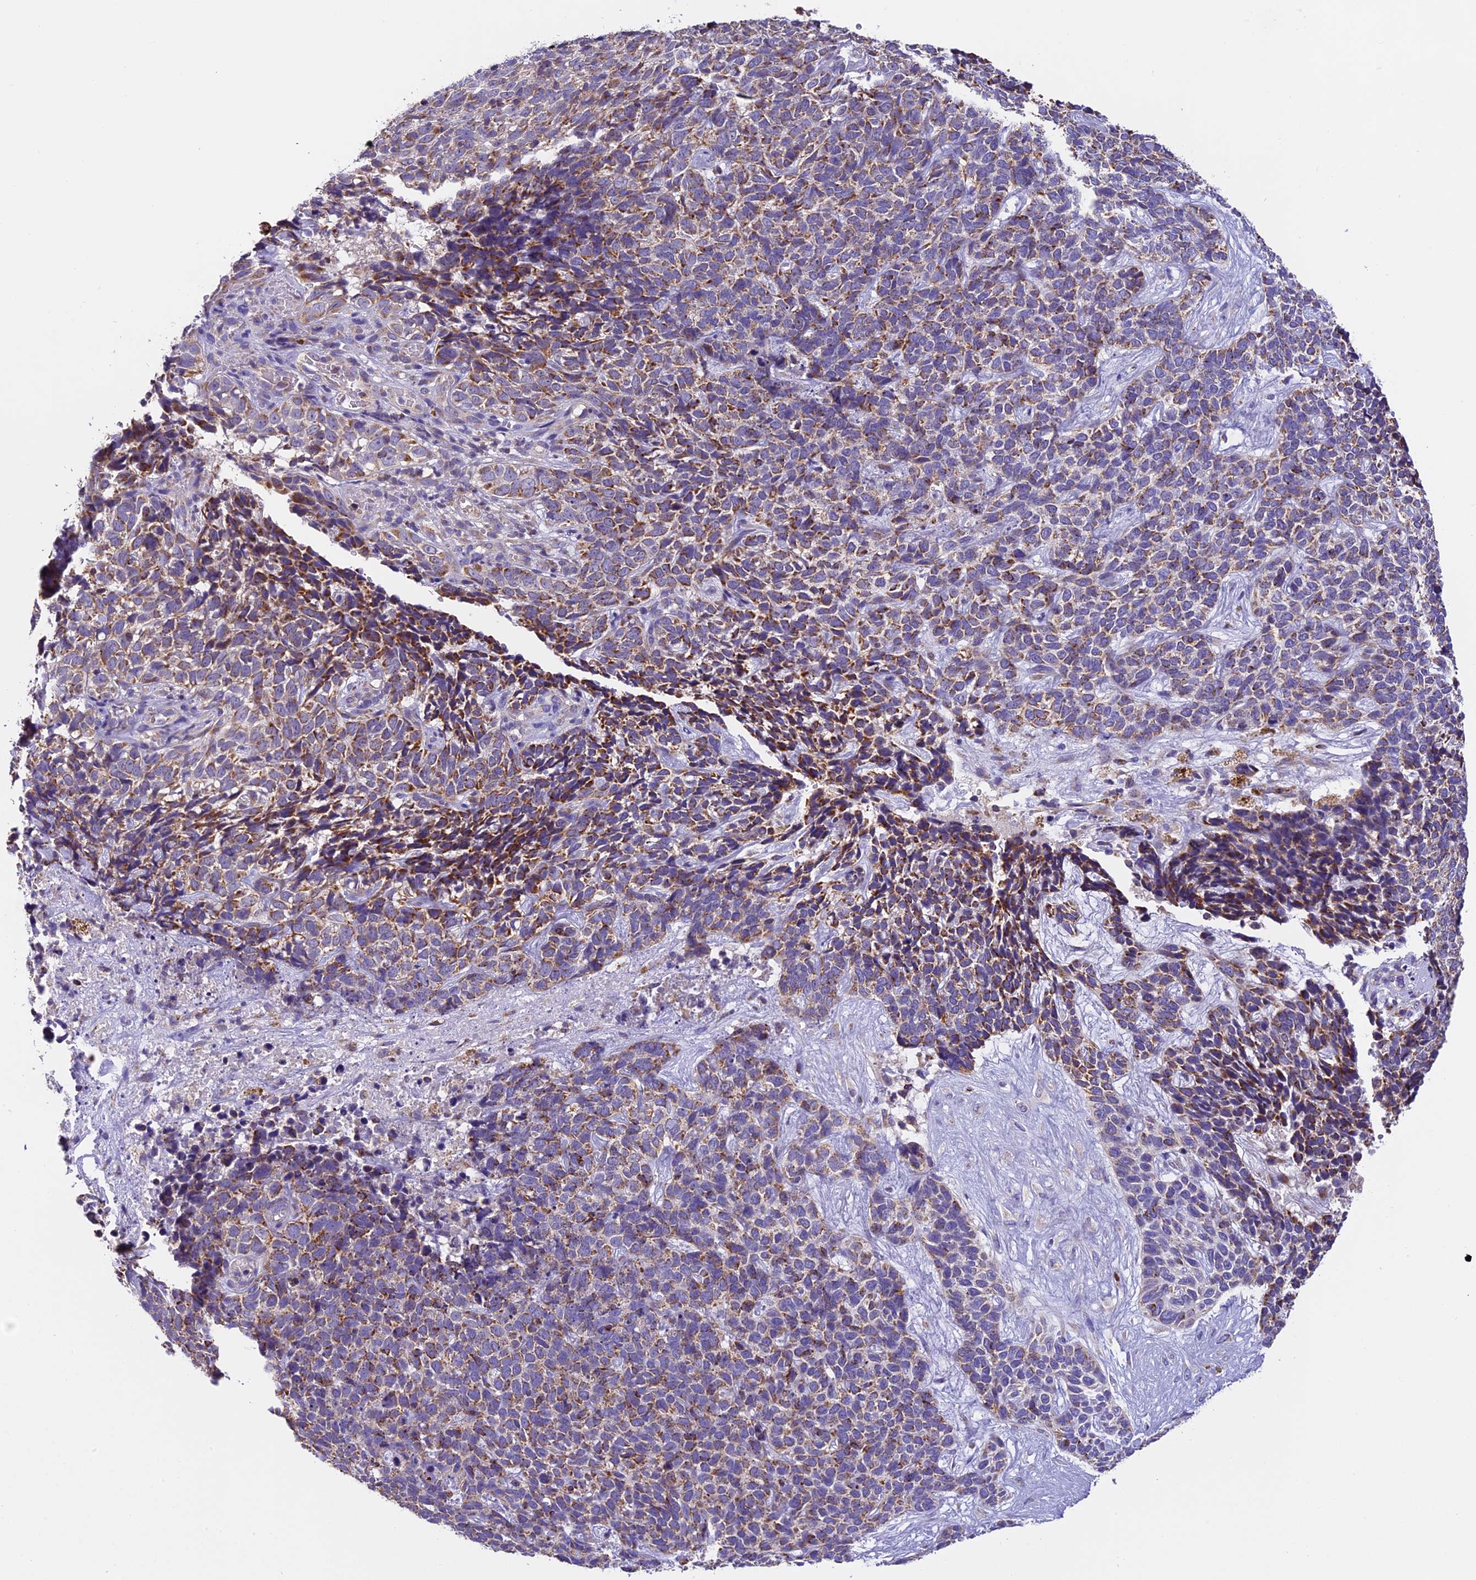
{"staining": {"intensity": "moderate", "quantity": "25%-75%", "location": "cytoplasmic/membranous"}, "tissue": "skin cancer", "cell_type": "Tumor cells", "image_type": "cancer", "snomed": [{"axis": "morphology", "description": "Basal cell carcinoma"}, {"axis": "topography", "description": "Skin"}], "caption": "Protein expression analysis of human skin basal cell carcinoma reveals moderate cytoplasmic/membranous staining in about 25%-75% of tumor cells.", "gene": "MGME1", "patient": {"sex": "female", "age": 84}}